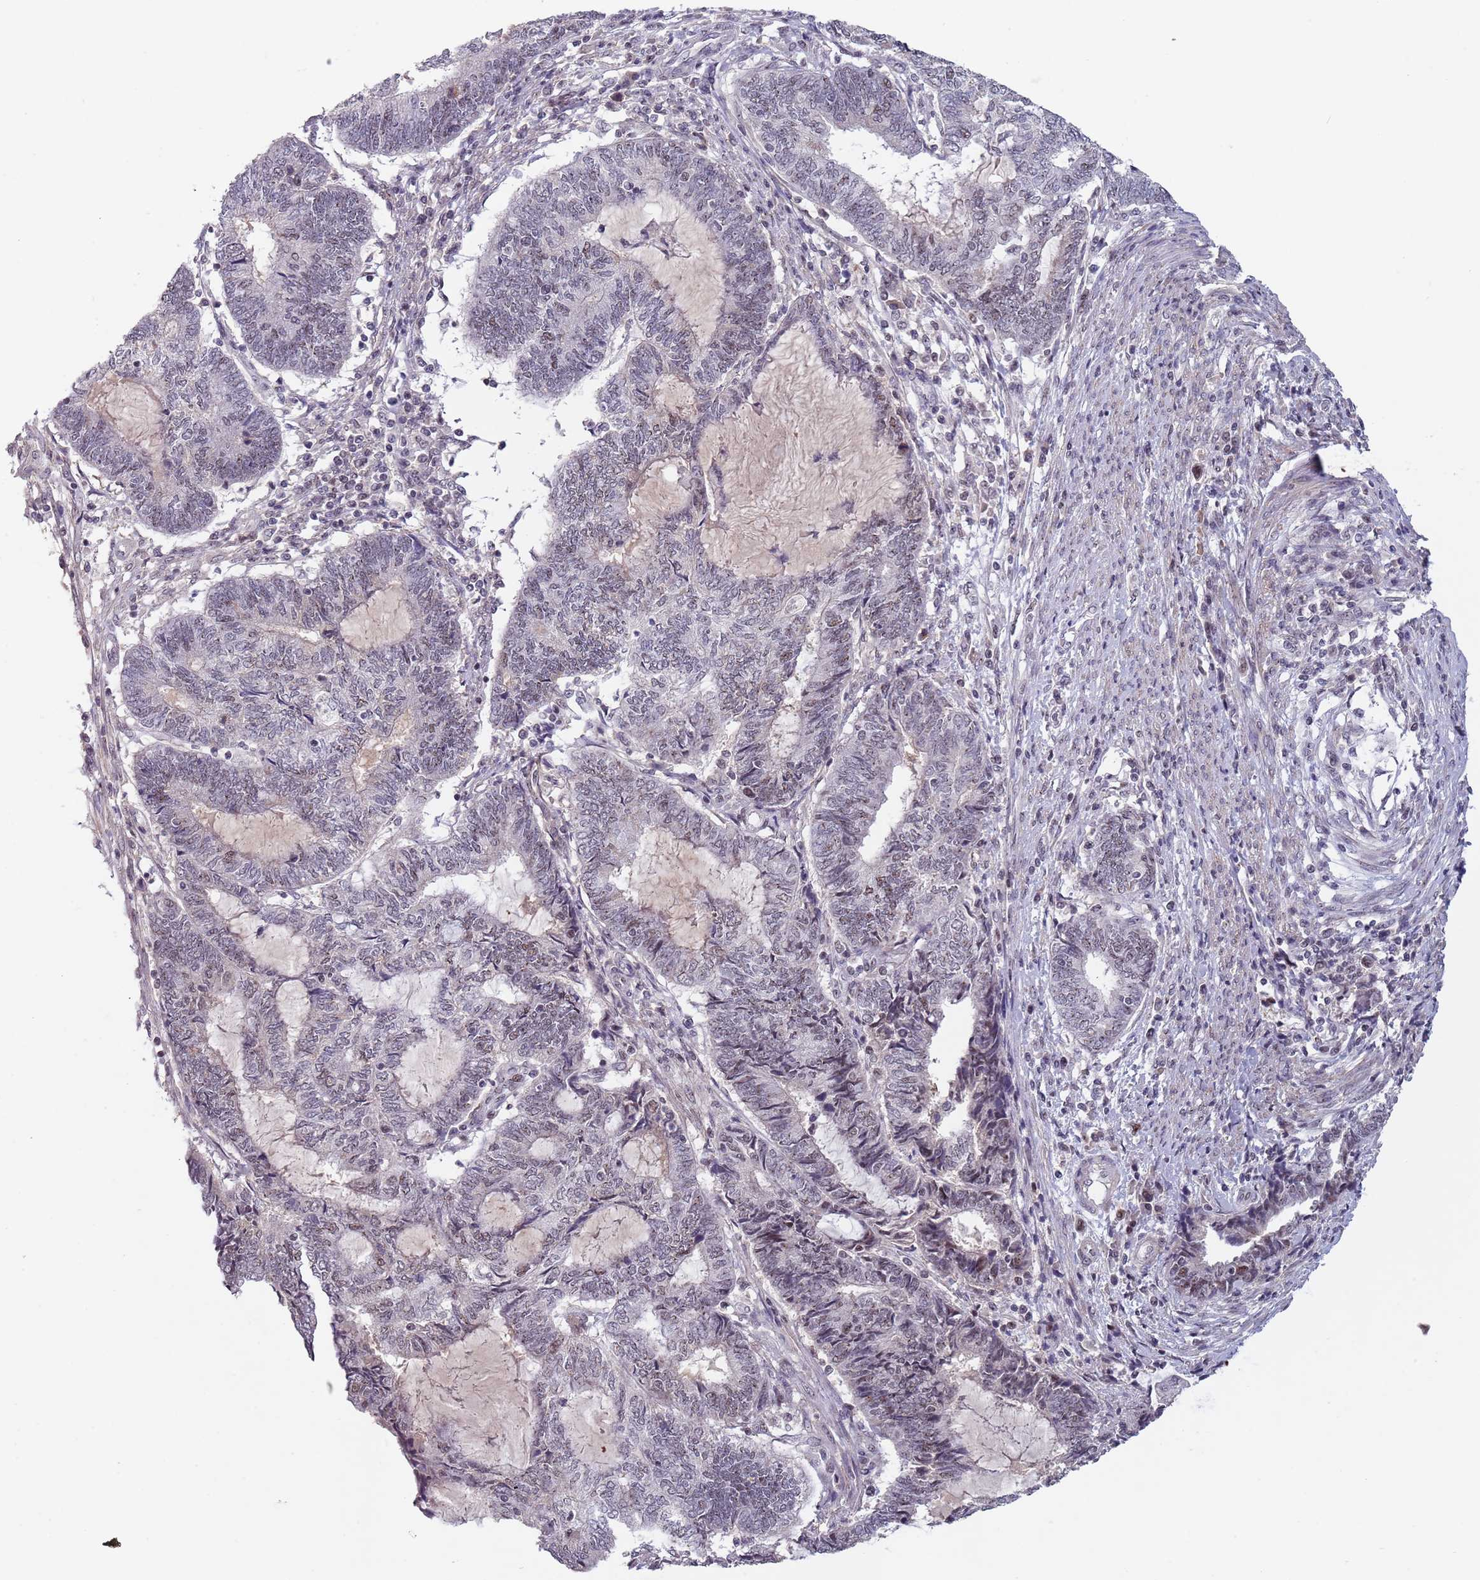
{"staining": {"intensity": "weak", "quantity": "<25%", "location": "nuclear"}, "tissue": "endometrial cancer", "cell_type": "Tumor cells", "image_type": "cancer", "snomed": [{"axis": "morphology", "description": "Adenocarcinoma, NOS"}, {"axis": "topography", "description": "Uterus"}, {"axis": "topography", "description": "Endometrium"}], "caption": "Adenocarcinoma (endometrial) was stained to show a protein in brown. There is no significant staining in tumor cells. Brightfield microscopy of IHC stained with DAB (brown) and hematoxylin (blue), captured at high magnification.", "gene": "CIZ1", "patient": {"sex": "female", "age": 70}}